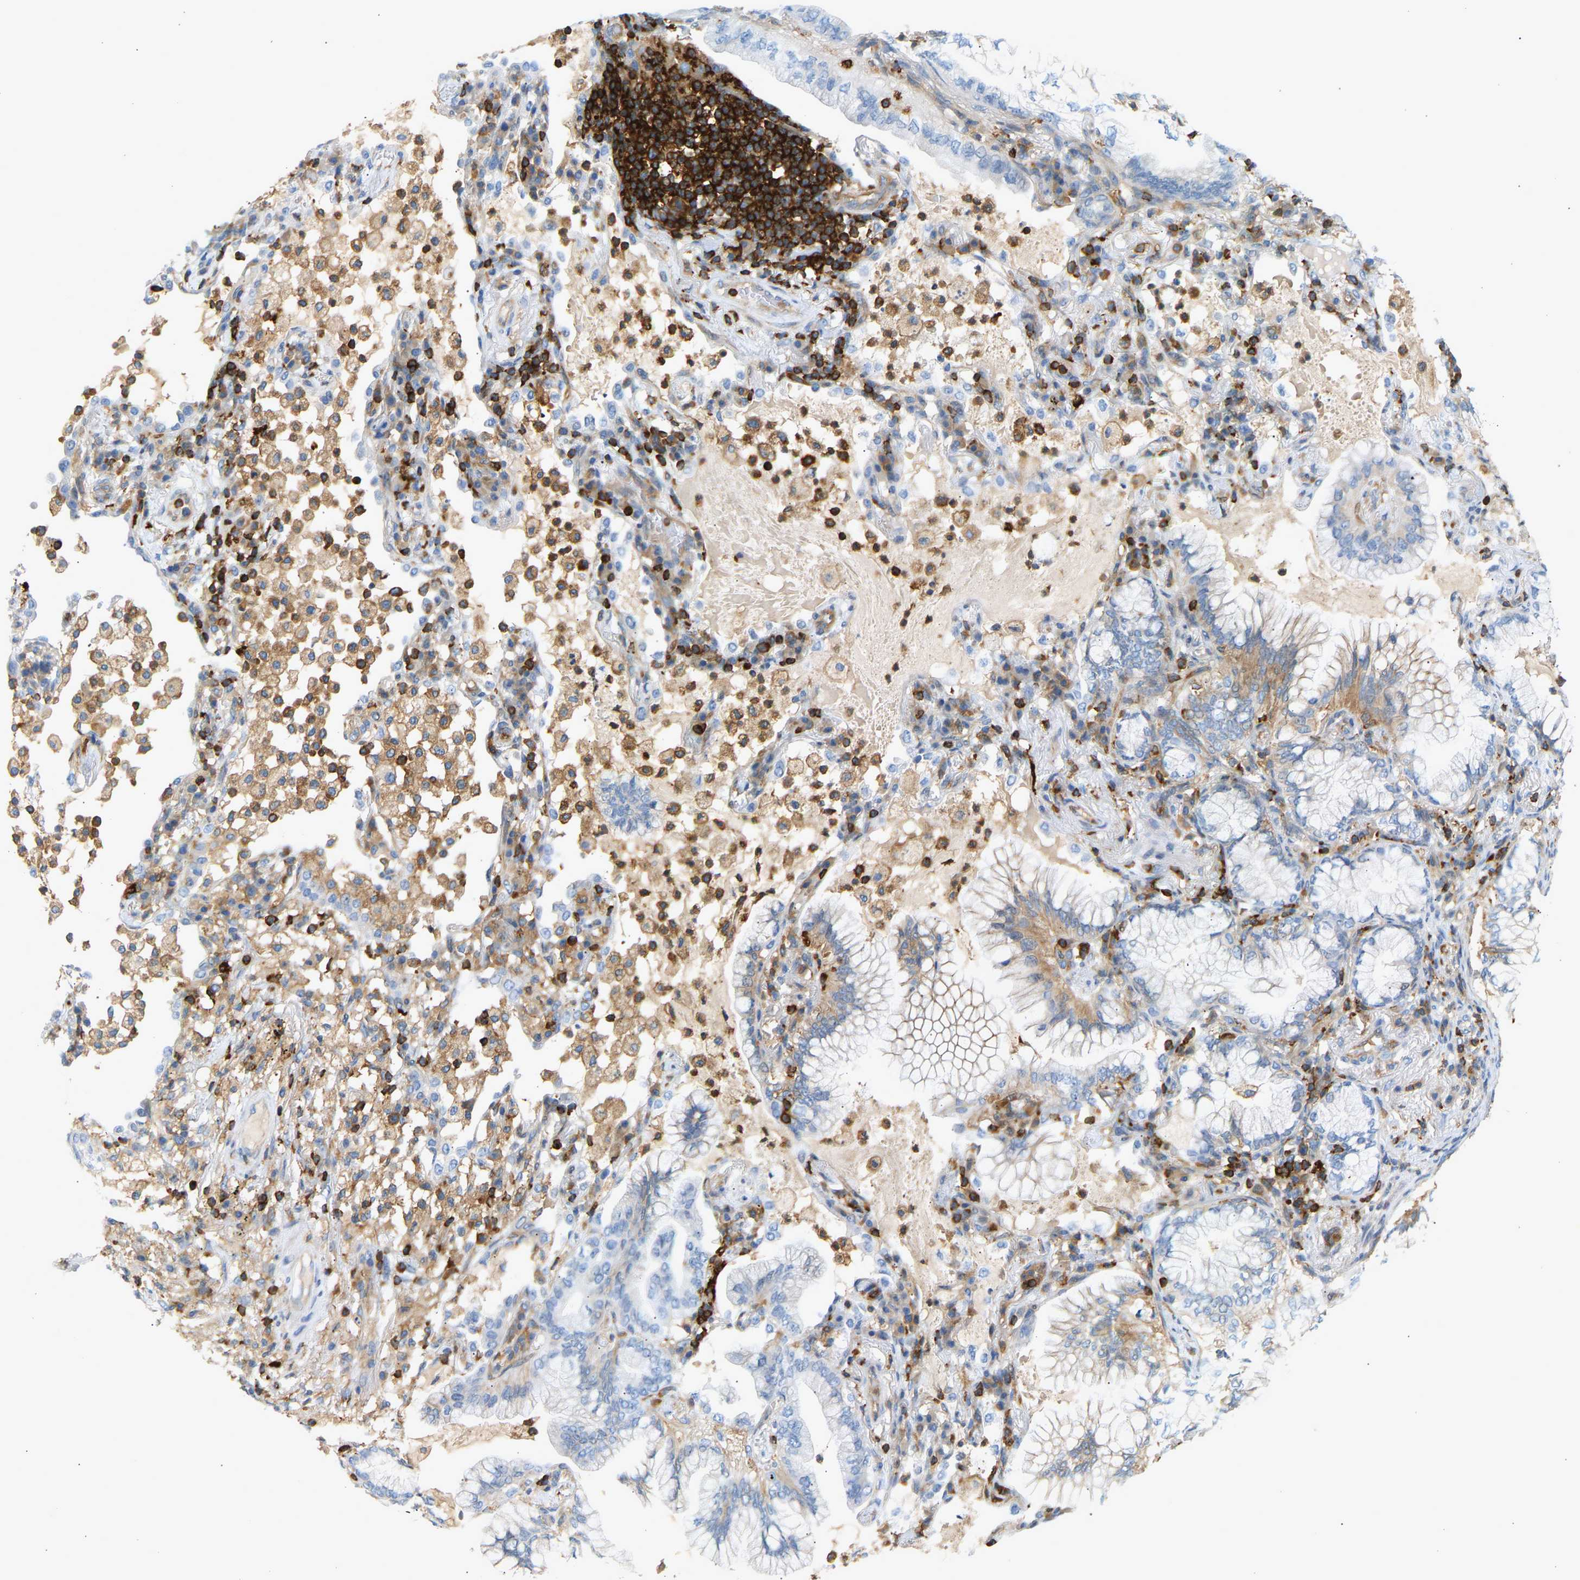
{"staining": {"intensity": "negative", "quantity": "none", "location": "none"}, "tissue": "lung cancer", "cell_type": "Tumor cells", "image_type": "cancer", "snomed": [{"axis": "morphology", "description": "Adenocarcinoma, NOS"}, {"axis": "topography", "description": "Lung"}], "caption": "A histopathology image of lung cancer (adenocarcinoma) stained for a protein reveals no brown staining in tumor cells. (DAB (3,3'-diaminobenzidine) immunohistochemistry visualized using brightfield microscopy, high magnification).", "gene": "FNBP1", "patient": {"sex": "female", "age": 70}}